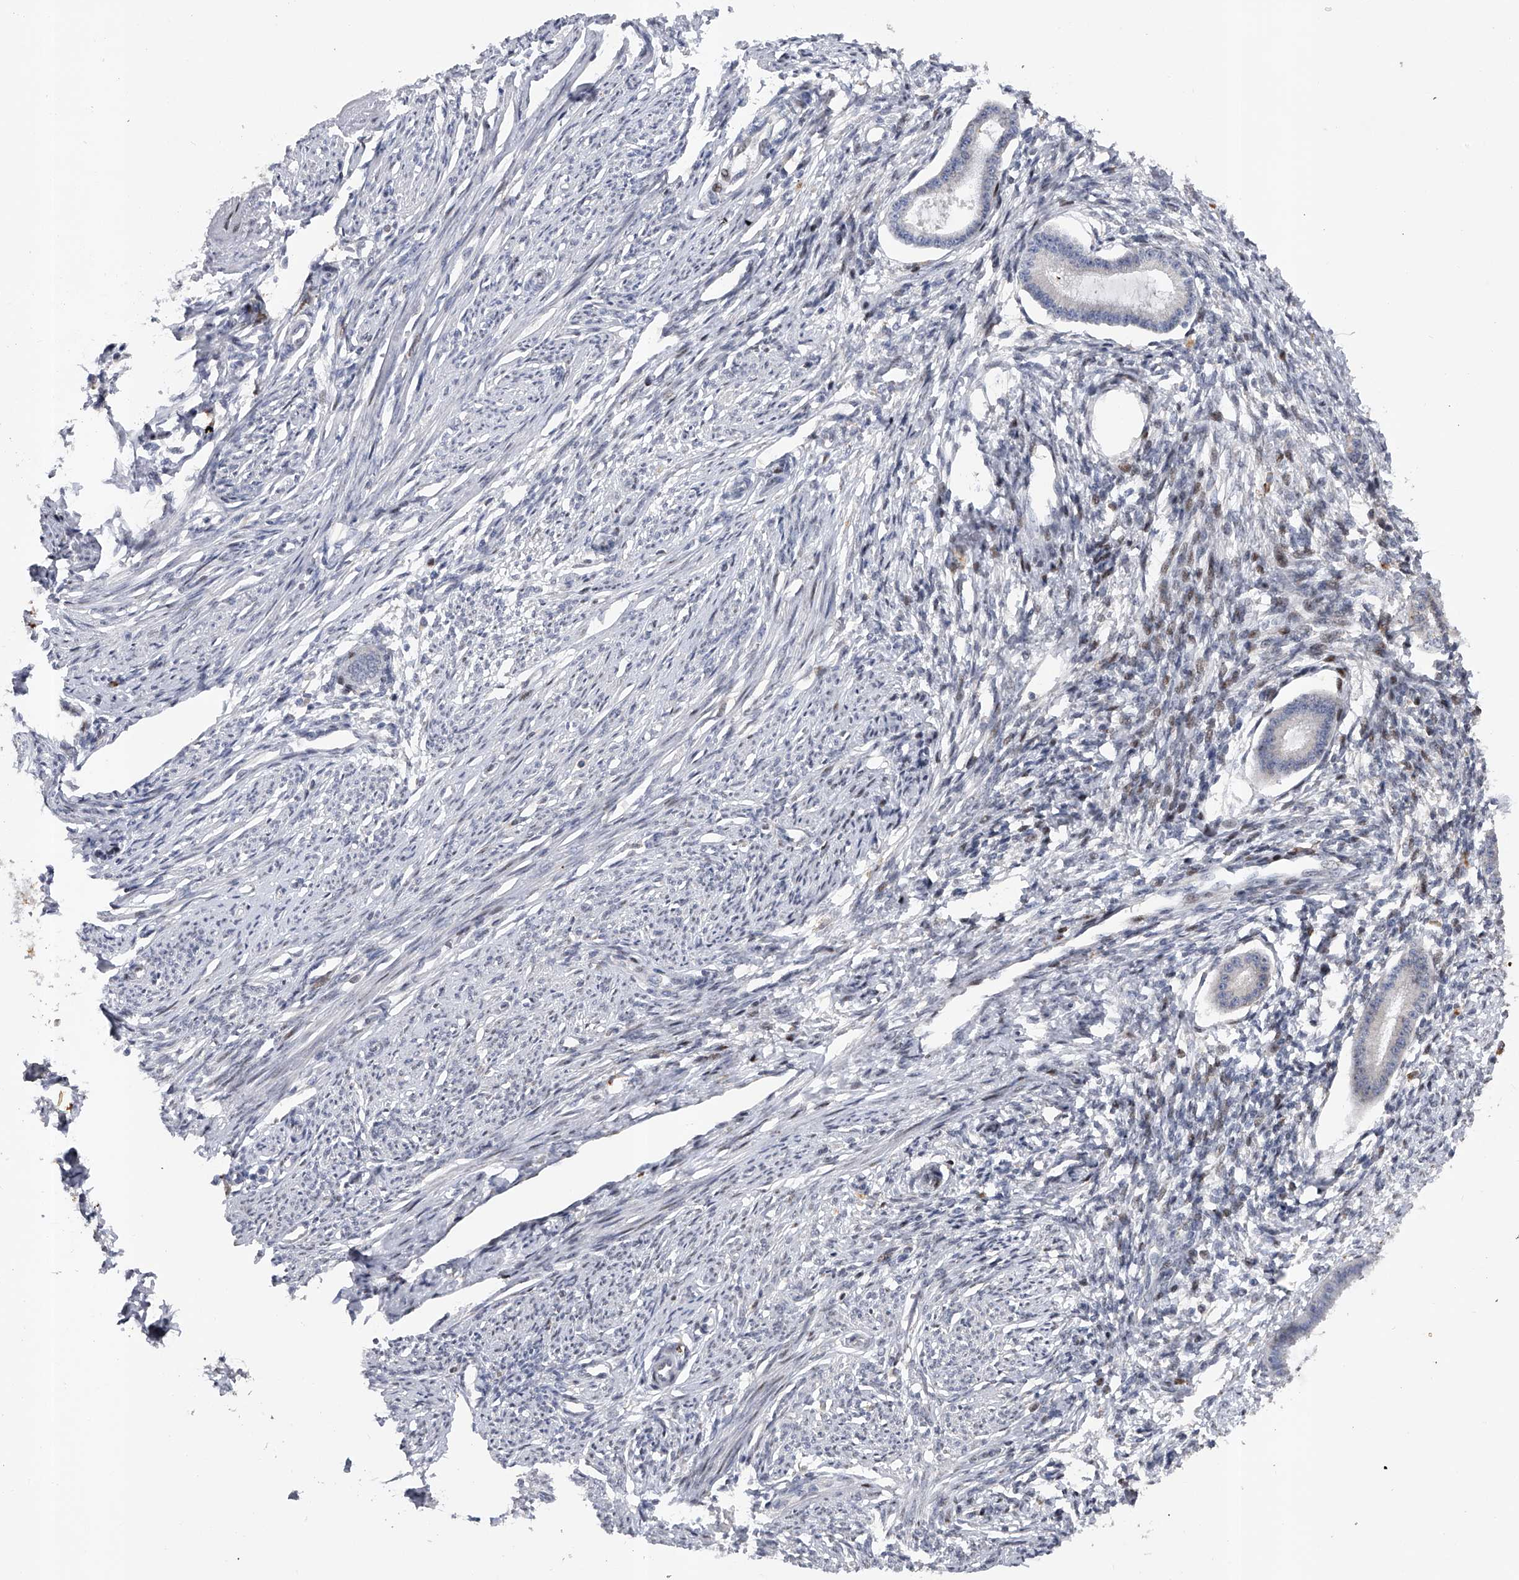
{"staining": {"intensity": "negative", "quantity": "none", "location": "none"}, "tissue": "endometrium", "cell_type": "Cells in endometrial stroma", "image_type": "normal", "snomed": [{"axis": "morphology", "description": "Normal tissue, NOS"}, {"axis": "topography", "description": "Endometrium"}], "caption": "DAB immunohistochemical staining of normal human endometrium exhibits no significant positivity in cells in endometrial stroma.", "gene": "RWDD2A", "patient": {"sex": "female", "age": 56}}